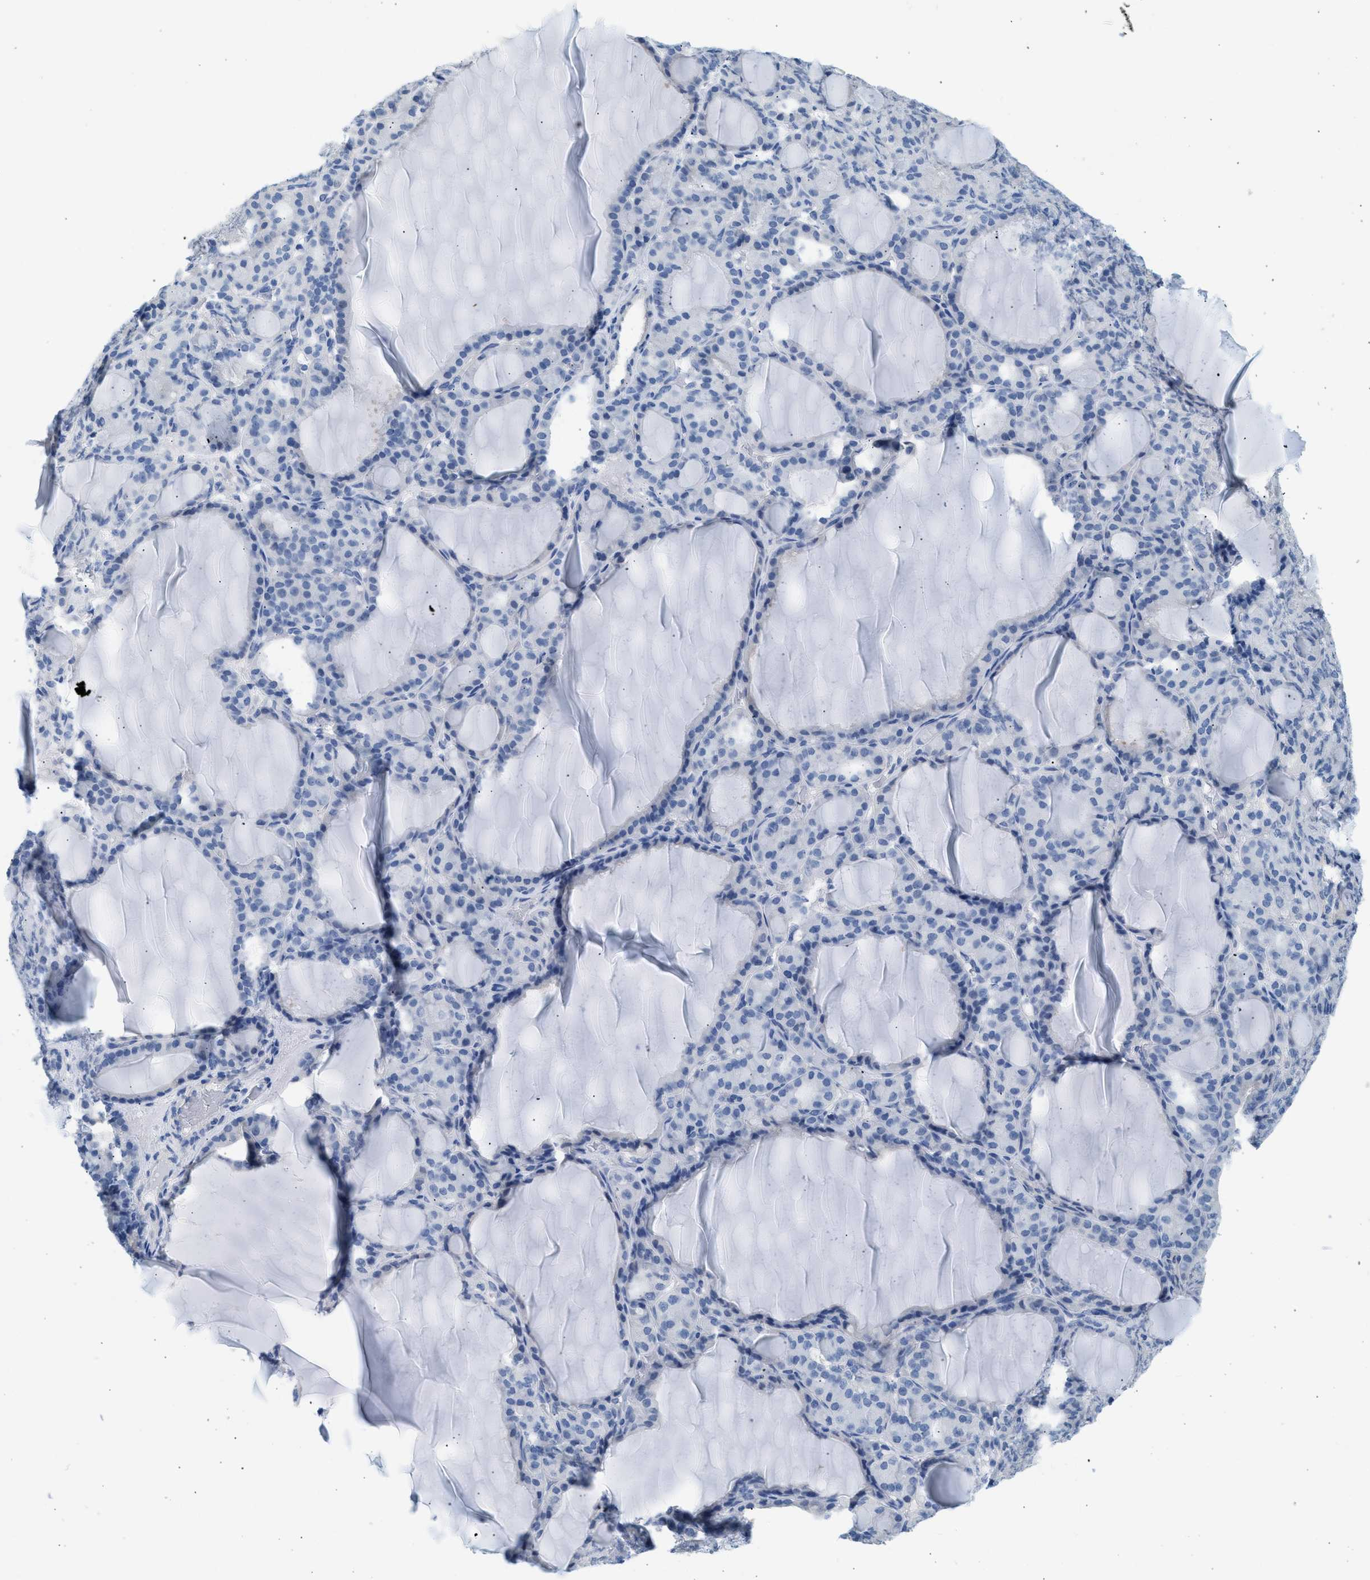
{"staining": {"intensity": "negative", "quantity": "none", "location": "none"}, "tissue": "thyroid gland", "cell_type": "Glandular cells", "image_type": "normal", "snomed": [{"axis": "morphology", "description": "Normal tissue, NOS"}, {"axis": "topography", "description": "Thyroid gland"}], "caption": "This is an immunohistochemistry (IHC) photomicrograph of benign human thyroid gland. There is no positivity in glandular cells.", "gene": "SPAM1", "patient": {"sex": "female", "age": 28}}